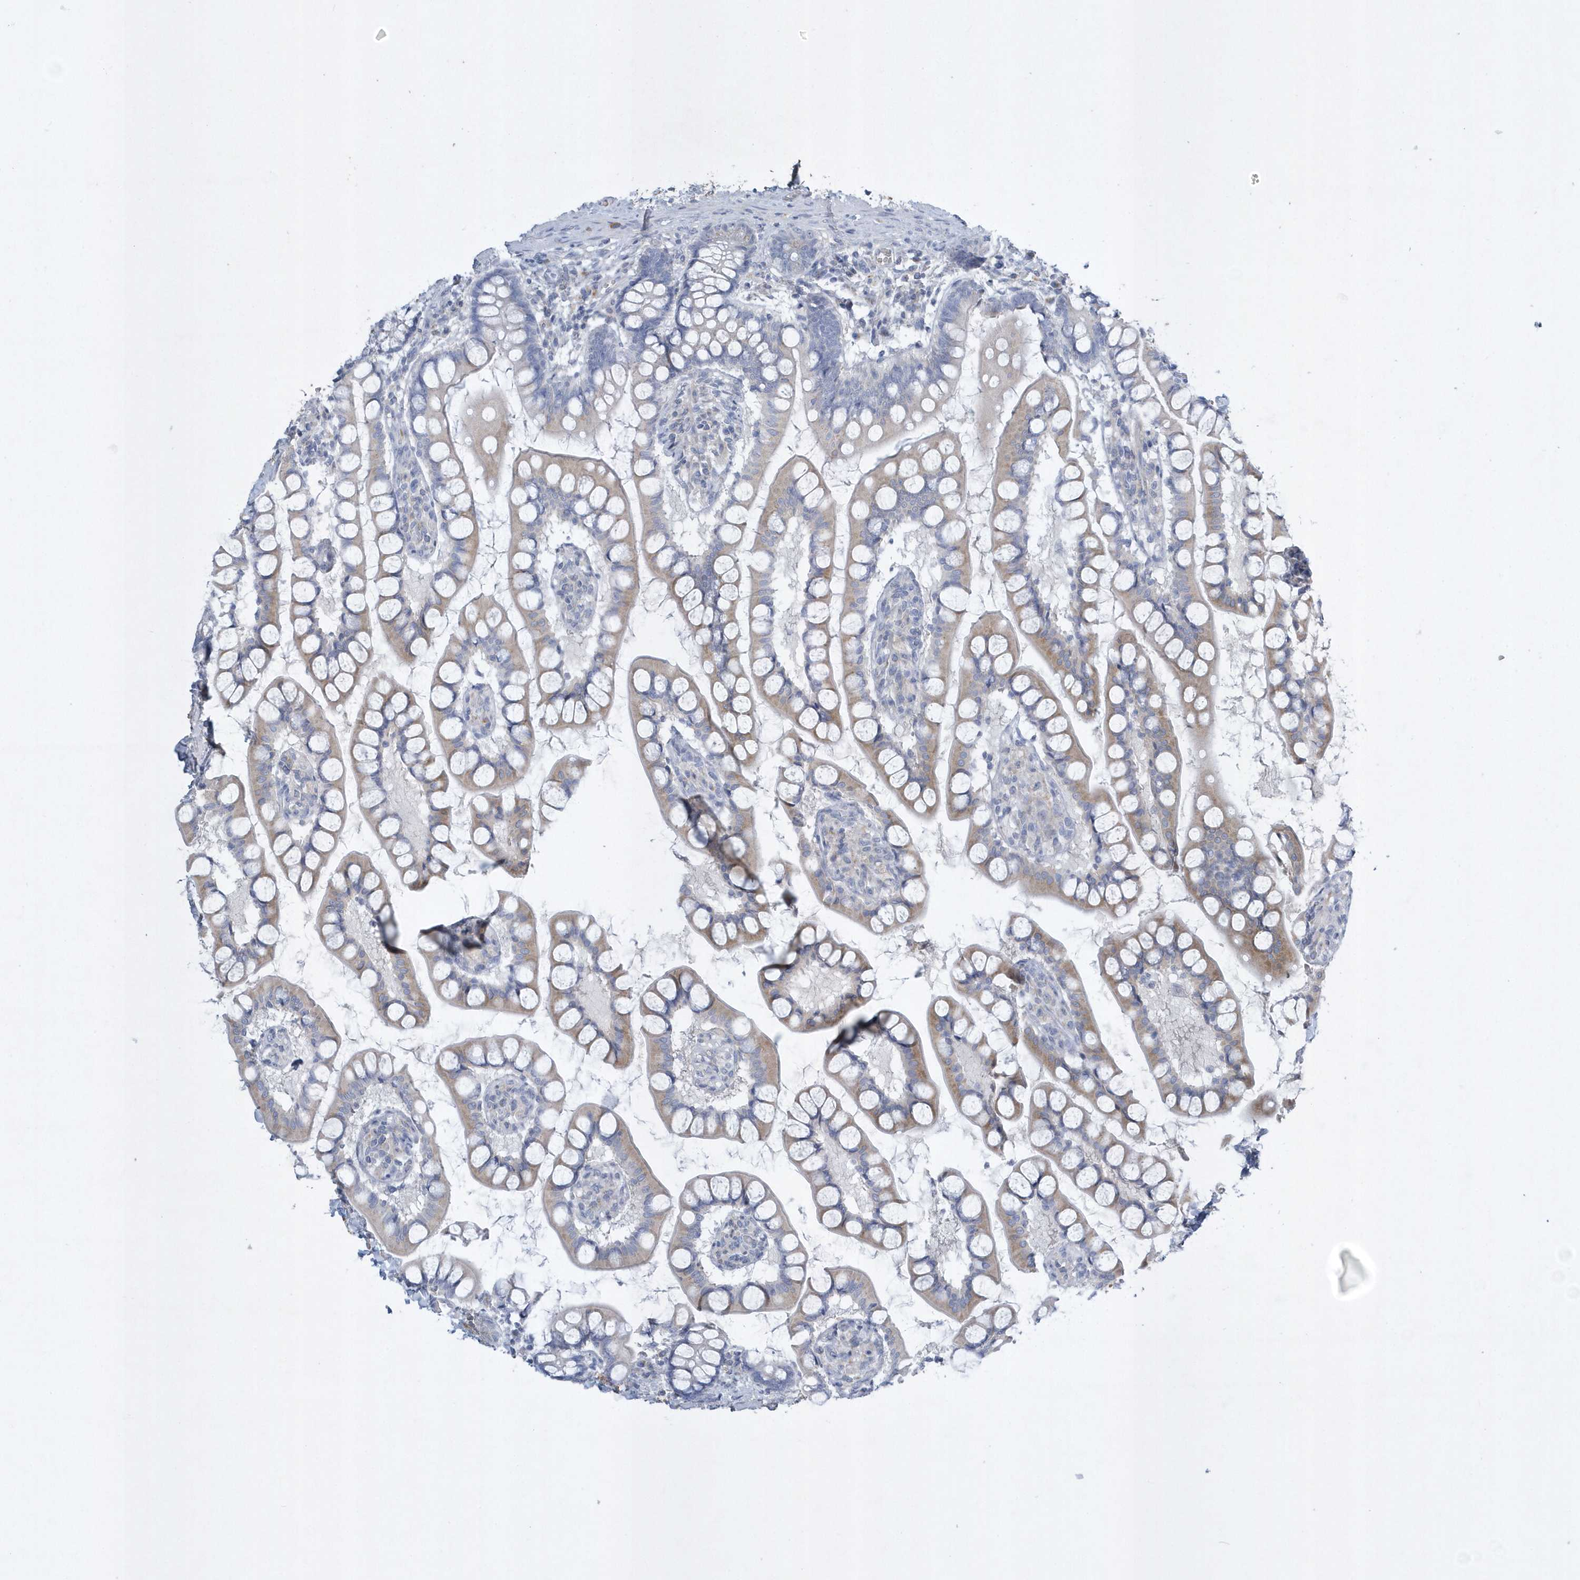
{"staining": {"intensity": "moderate", "quantity": "25%-75%", "location": "cytoplasmic/membranous"}, "tissue": "small intestine", "cell_type": "Glandular cells", "image_type": "normal", "snomed": [{"axis": "morphology", "description": "Normal tissue, NOS"}, {"axis": "topography", "description": "Small intestine"}], "caption": "Benign small intestine was stained to show a protein in brown. There is medium levels of moderate cytoplasmic/membranous expression in approximately 25%-75% of glandular cells. The staining is performed using DAB (3,3'-diaminobenzidine) brown chromogen to label protein expression. The nuclei are counter-stained blue using hematoxylin.", "gene": "SPATA18", "patient": {"sex": "male", "age": 52}}